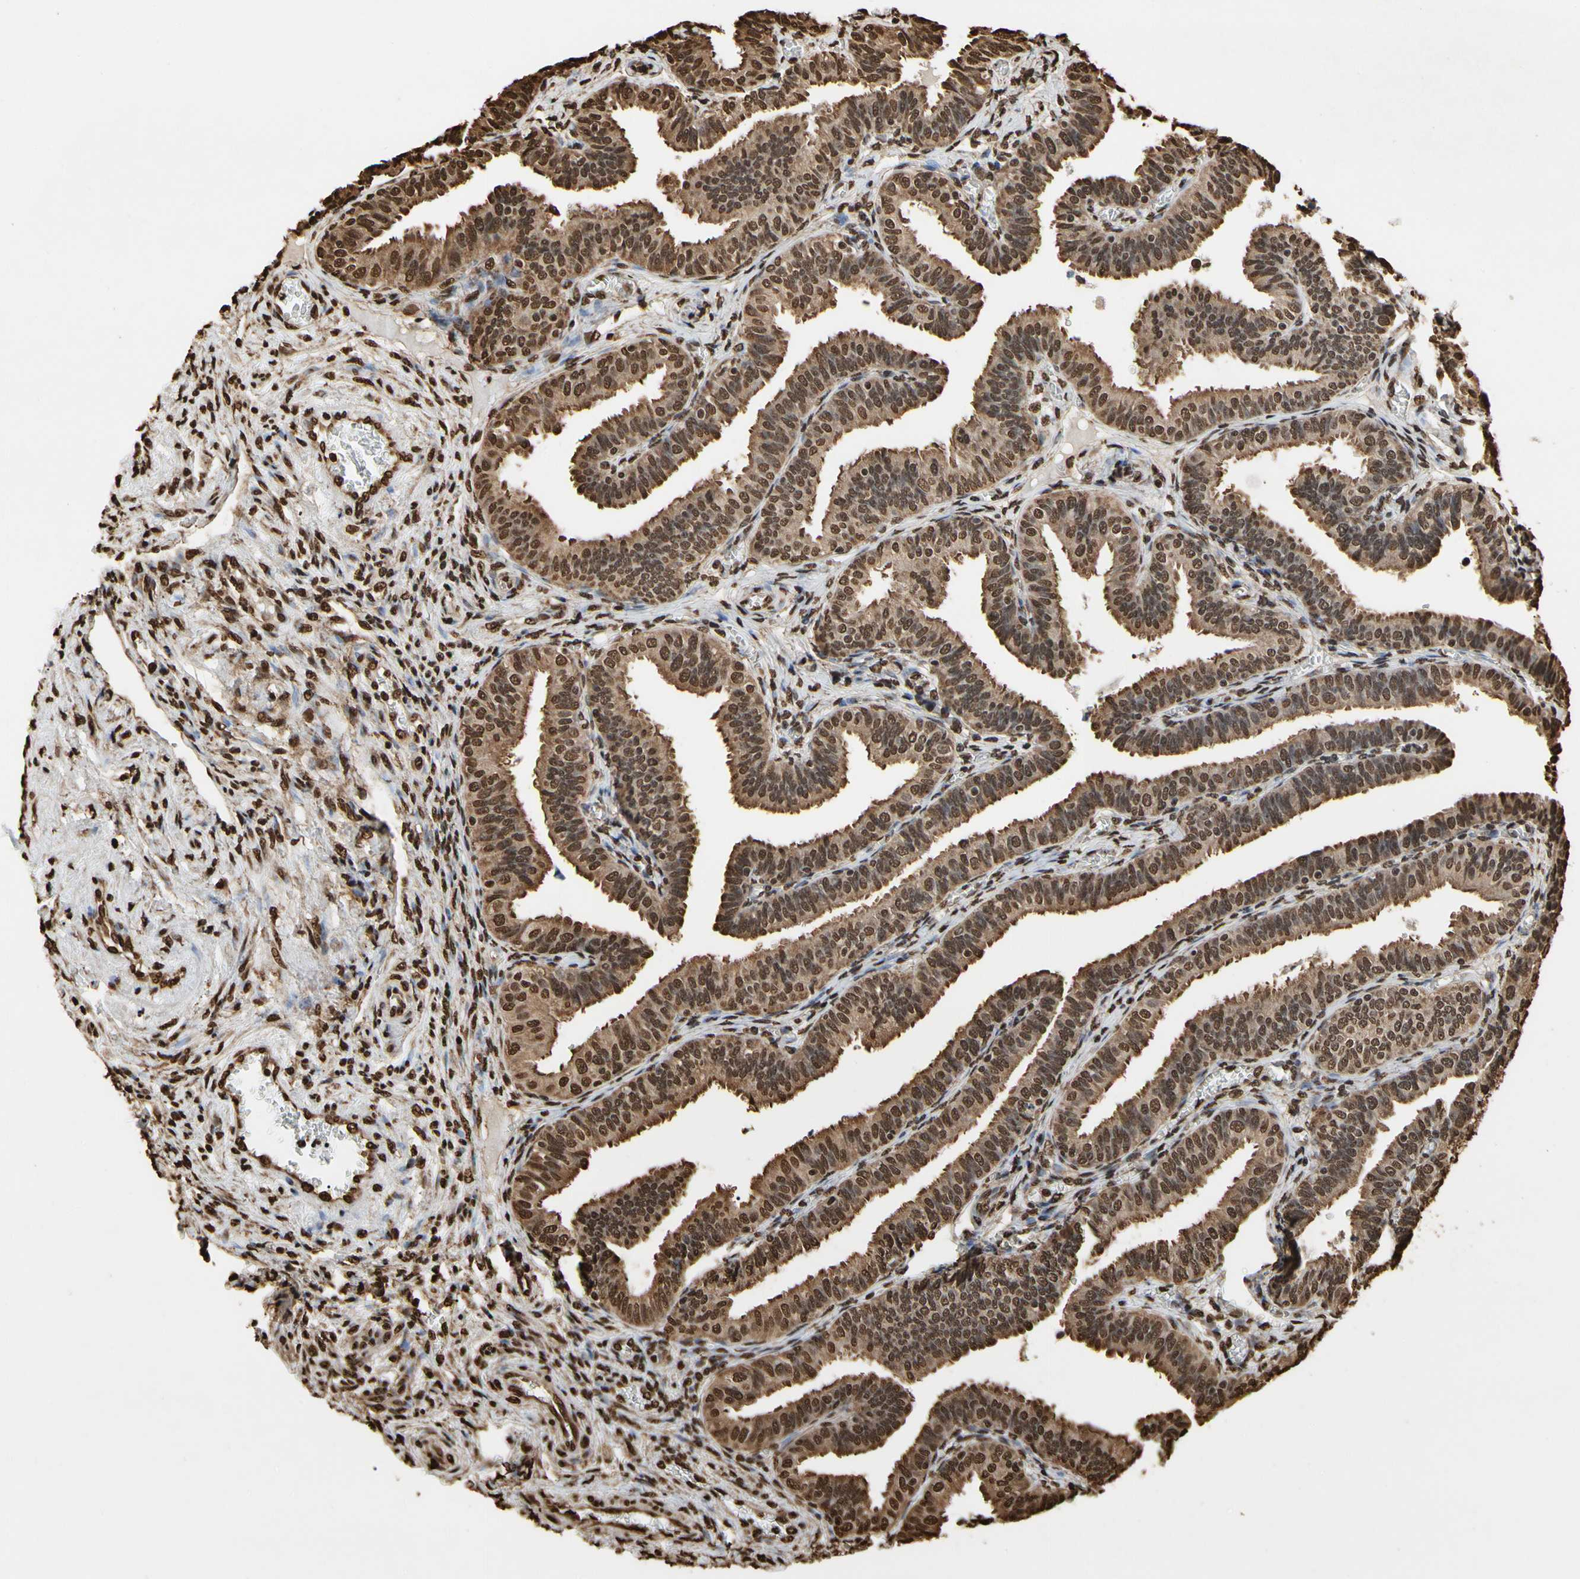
{"staining": {"intensity": "strong", "quantity": ">75%", "location": "cytoplasmic/membranous,nuclear"}, "tissue": "fallopian tube", "cell_type": "Glandular cells", "image_type": "normal", "snomed": [{"axis": "morphology", "description": "Normal tissue, NOS"}, {"axis": "topography", "description": "Fallopian tube"}], "caption": "A high-resolution image shows immunohistochemistry (IHC) staining of unremarkable fallopian tube, which reveals strong cytoplasmic/membranous,nuclear staining in approximately >75% of glandular cells. The protein of interest is stained brown, and the nuclei are stained in blue (DAB IHC with brightfield microscopy, high magnification).", "gene": "HNRNPK", "patient": {"sex": "female", "age": 46}}